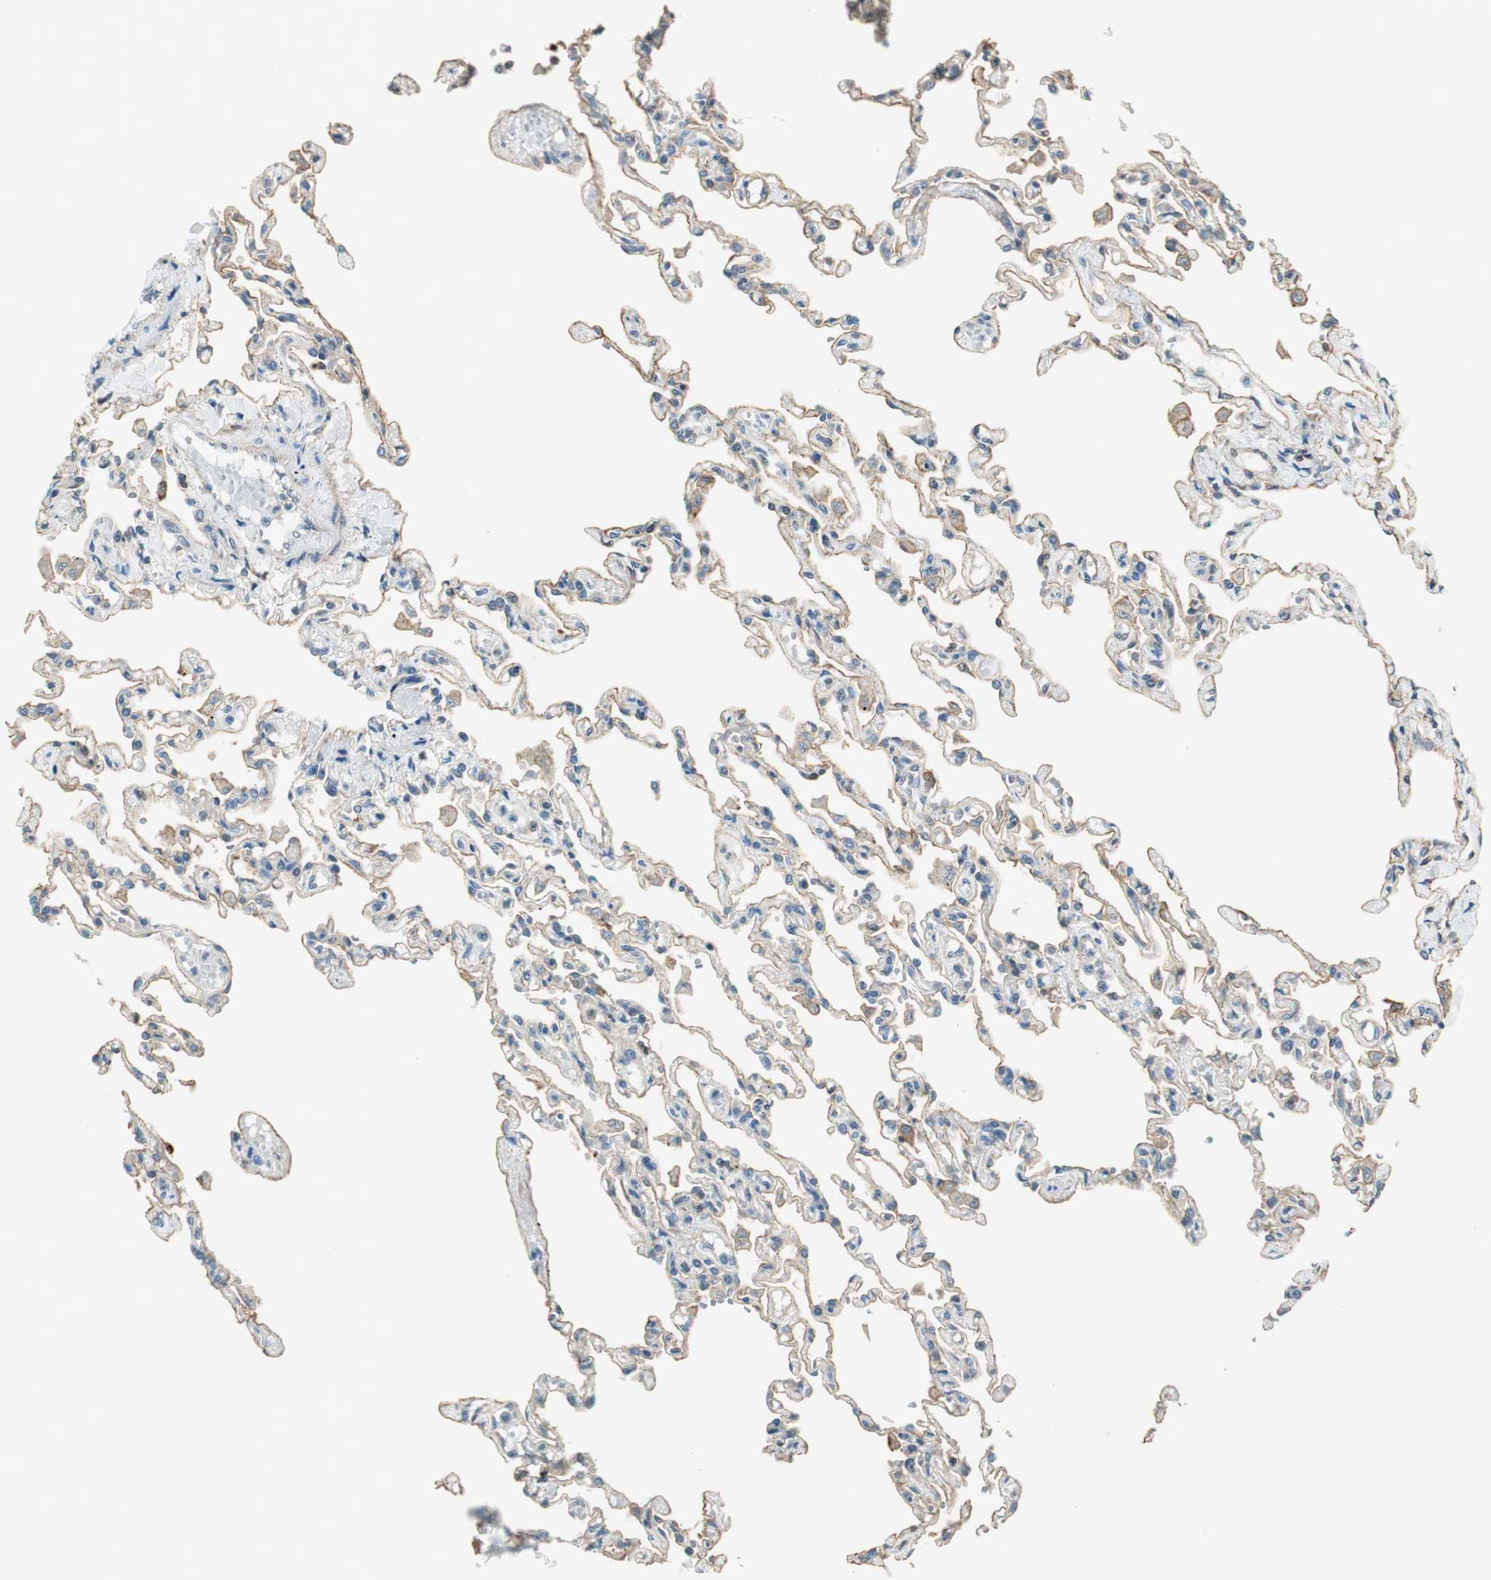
{"staining": {"intensity": "weak", "quantity": "<25%", "location": "cytoplasmic/membranous"}, "tissue": "lung", "cell_type": "Alveolar cells", "image_type": "normal", "snomed": [{"axis": "morphology", "description": "Normal tissue, NOS"}, {"axis": "topography", "description": "Lung"}], "caption": "Human lung stained for a protein using immunohistochemistry reveals no expression in alveolar cells.", "gene": "PI4K2B", "patient": {"sex": "male", "age": 21}}